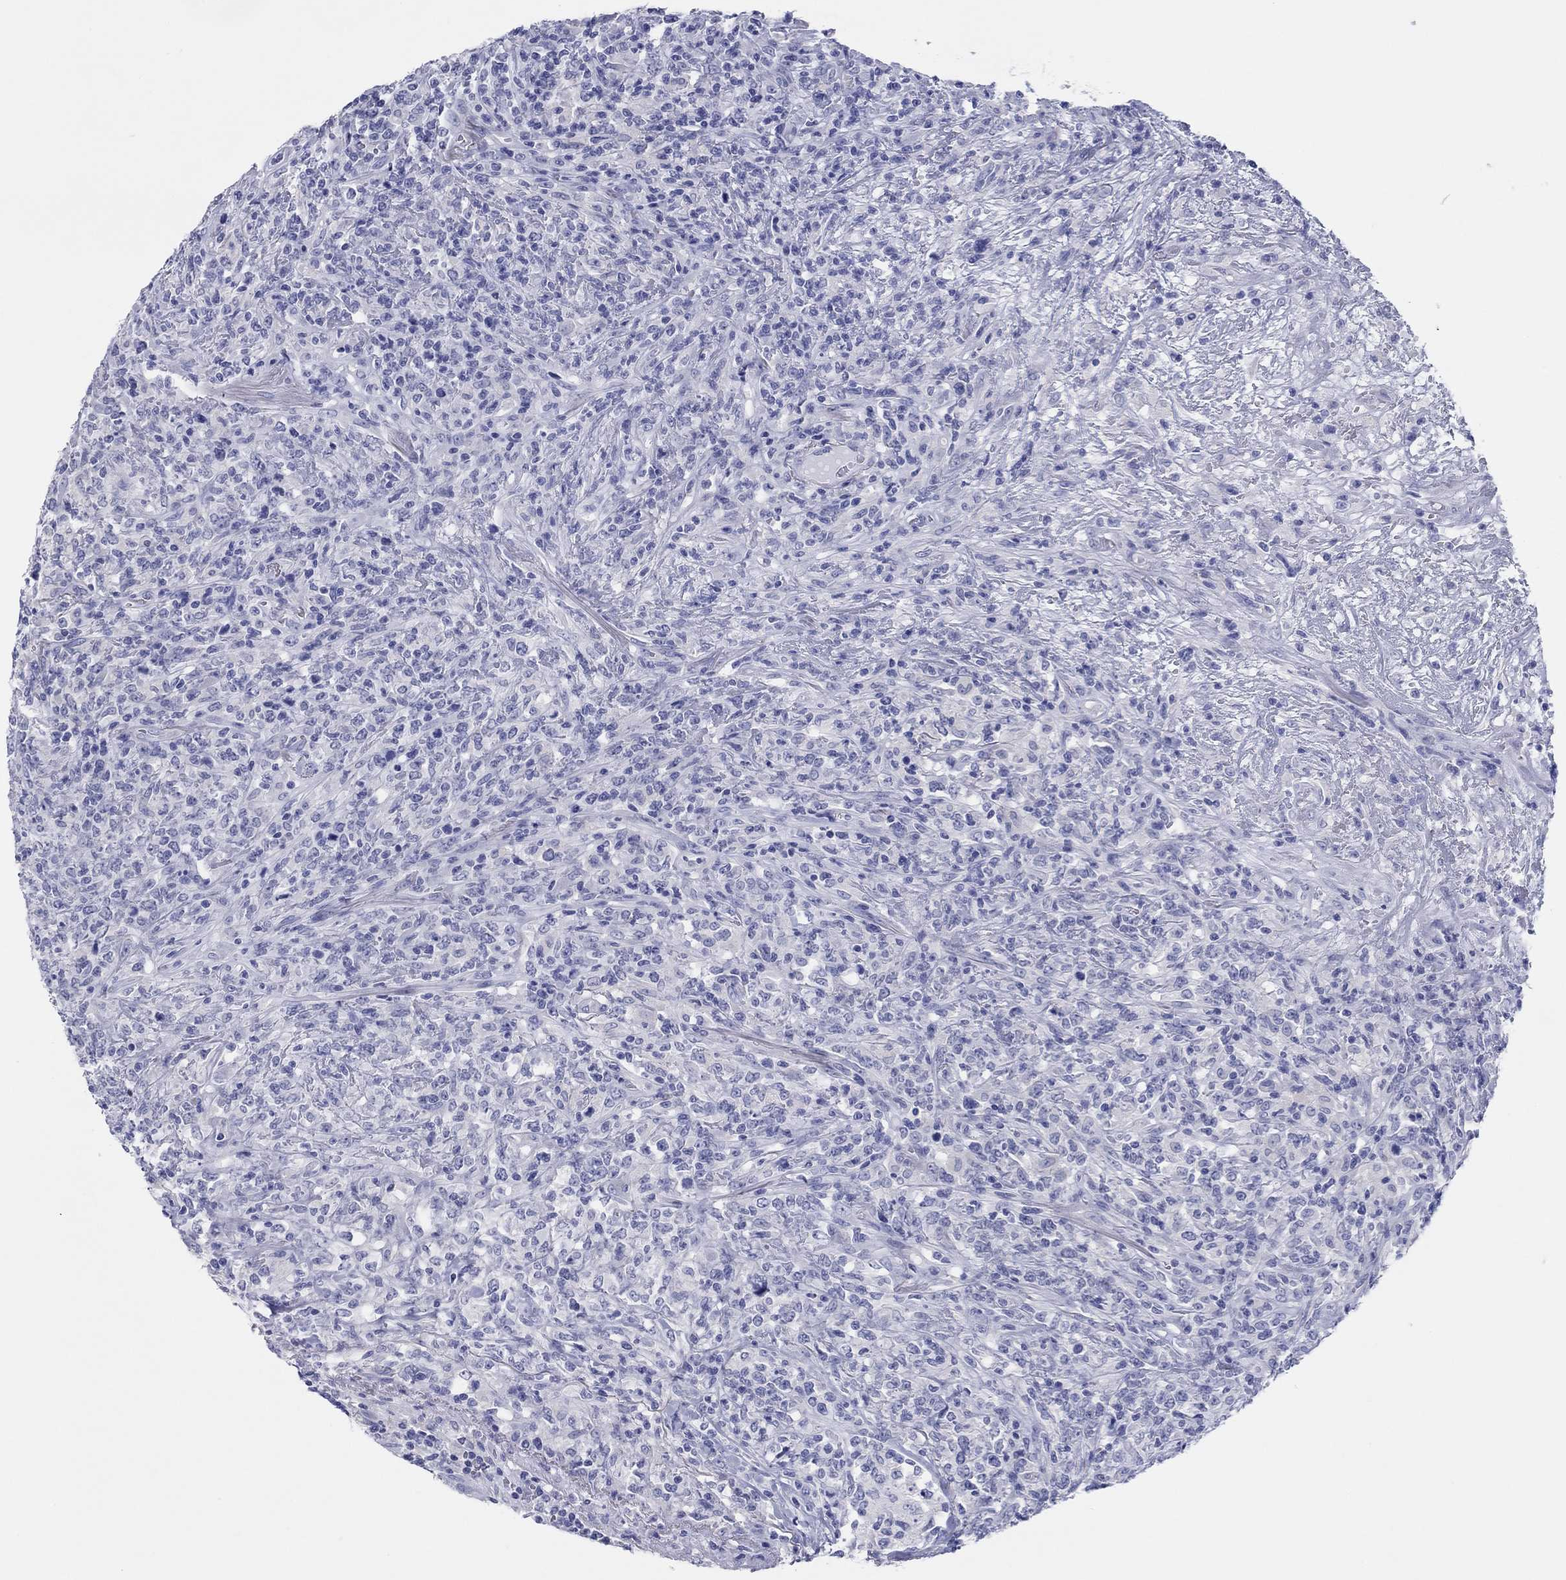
{"staining": {"intensity": "negative", "quantity": "none", "location": "none"}, "tissue": "lymphoma", "cell_type": "Tumor cells", "image_type": "cancer", "snomed": [{"axis": "morphology", "description": "Malignant lymphoma, non-Hodgkin's type, High grade"}, {"axis": "topography", "description": "Lung"}], "caption": "High power microscopy histopathology image of an IHC photomicrograph of lymphoma, revealing no significant expression in tumor cells.", "gene": "ERICH3", "patient": {"sex": "male", "age": 79}}